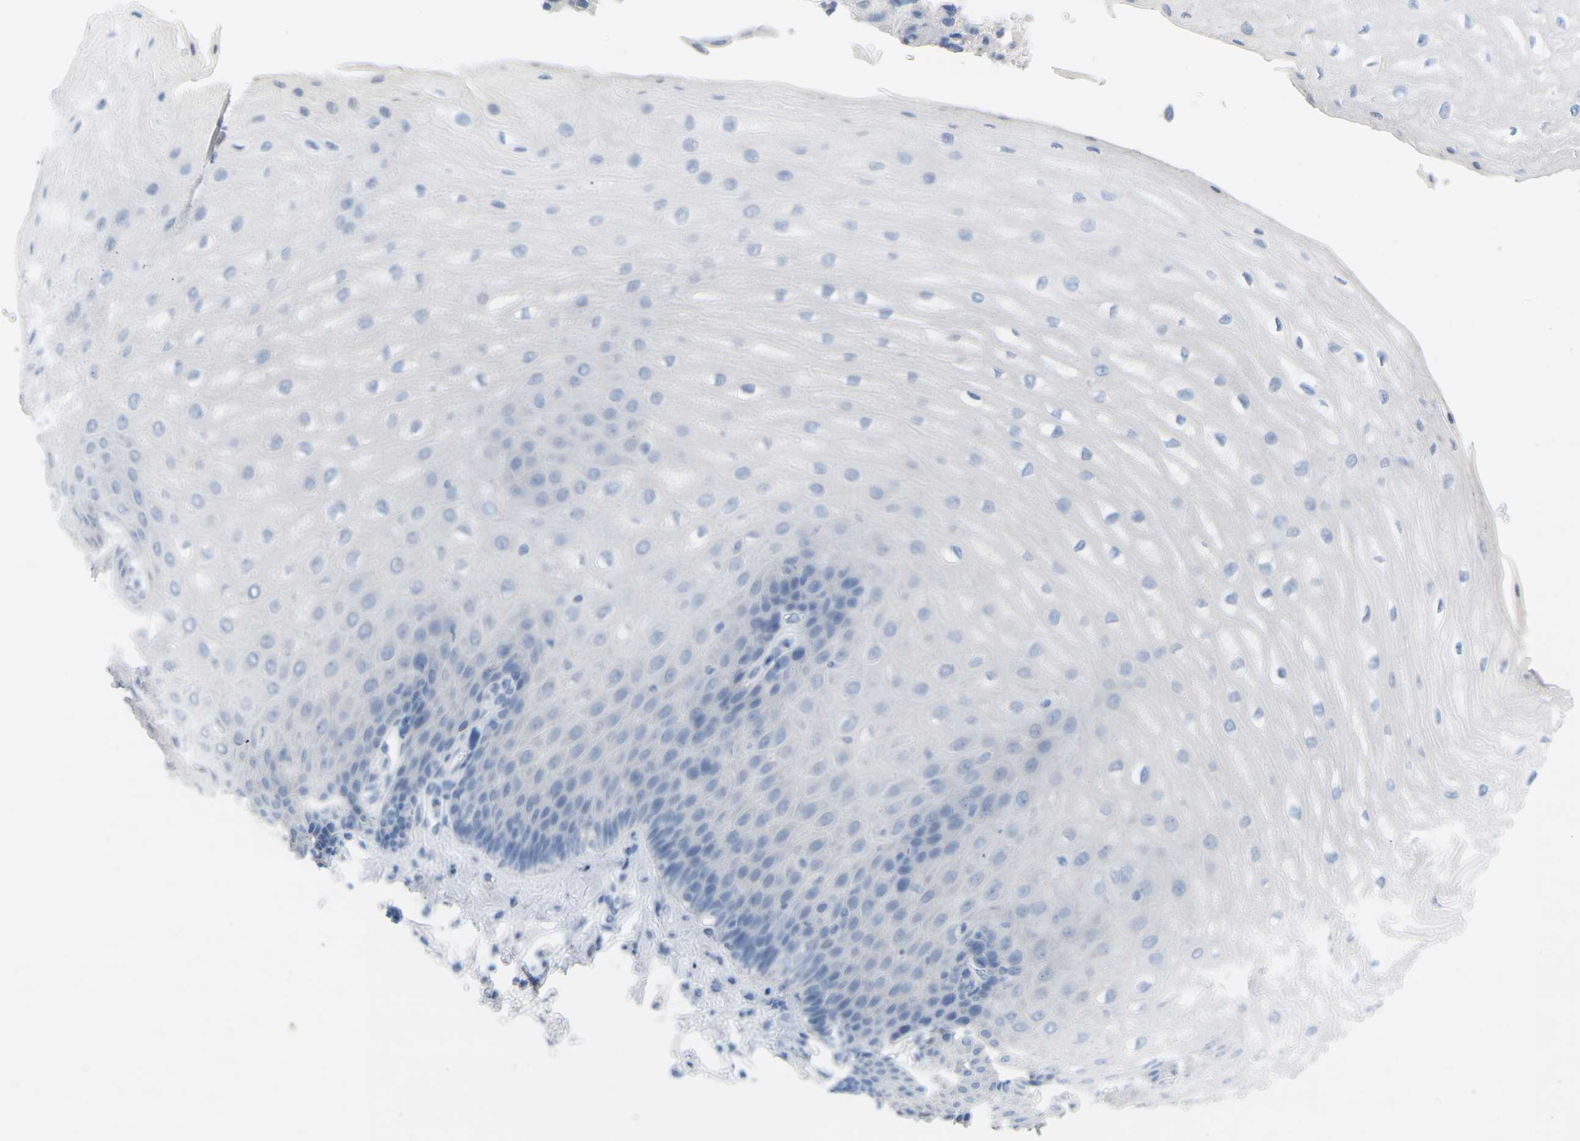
{"staining": {"intensity": "negative", "quantity": "none", "location": "none"}, "tissue": "esophagus", "cell_type": "Squamous epithelial cells", "image_type": "normal", "snomed": [{"axis": "morphology", "description": "Normal tissue, NOS"}, {"axis": "topography", "description": "Esophagus"}], "caption": "An image of esophagus stained for a protein demonstrates no brown staining in squamous epithelial cells.", "gene": "HBG2", "patient": {"sex": "male", "age": 54}}